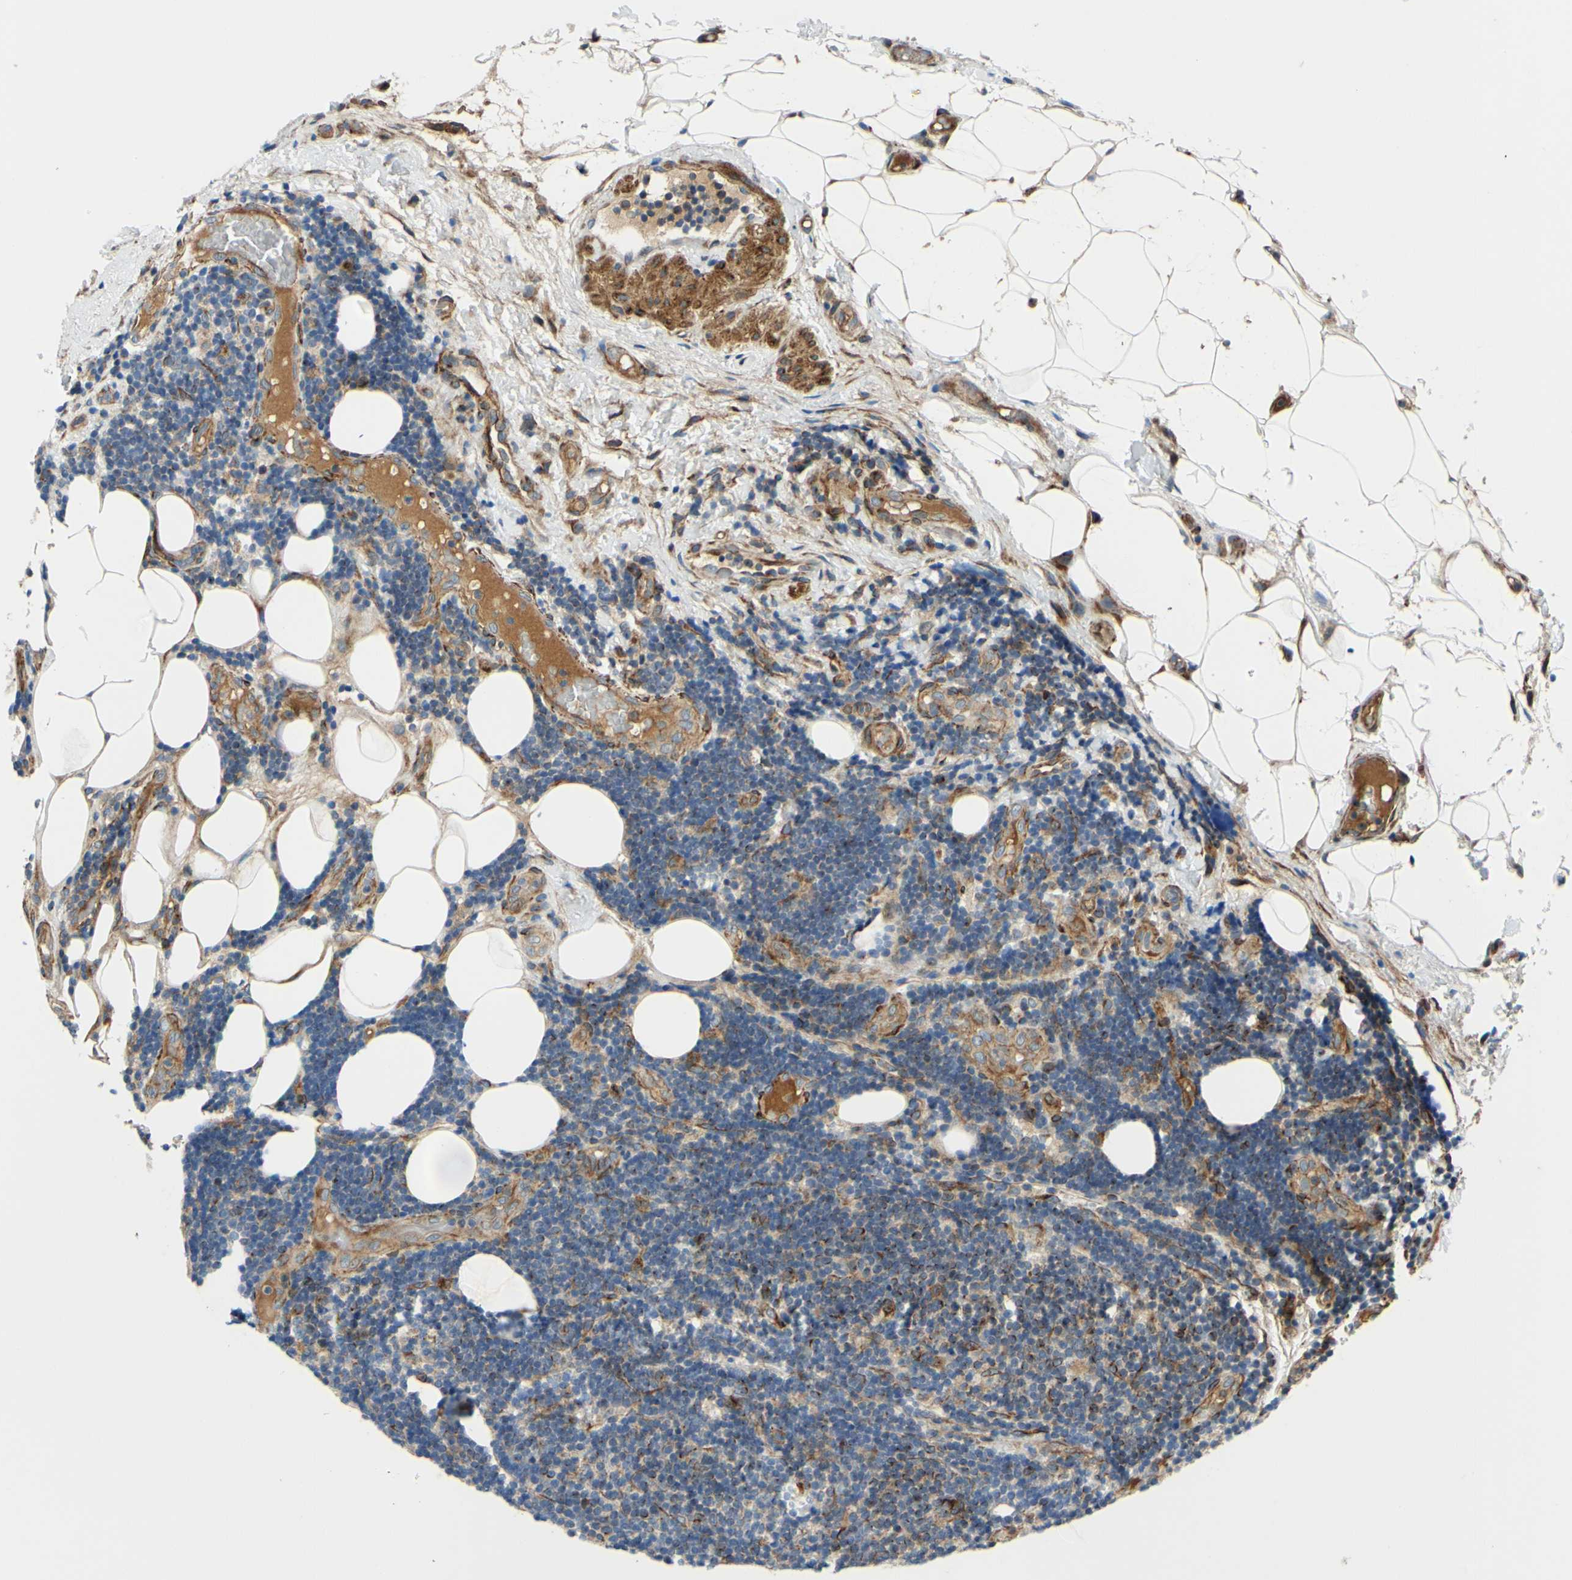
{"staining": {"intensity": "weak", "quantity": "<25%", "location": "cytoplasmic/membranous"}, "tissue": "lymphoma", "cell_type": "Tumor cells", "image_type": "cancer", "snomed": [{"axis": "morphology", "description": "Malignant lymphoma, non-Hodgkin's type, Low grade"}, {"axis": "topography", "description": "Lymph node"}], "caption": "Immunohistochemistry (IHC) image of neoplastic tissue: lymphoma stained with DAB exhibits no significant protein positivity in tumor cells.", "gene": "ARHGAP1", "patient": {"sex": "male", "age": 83}}